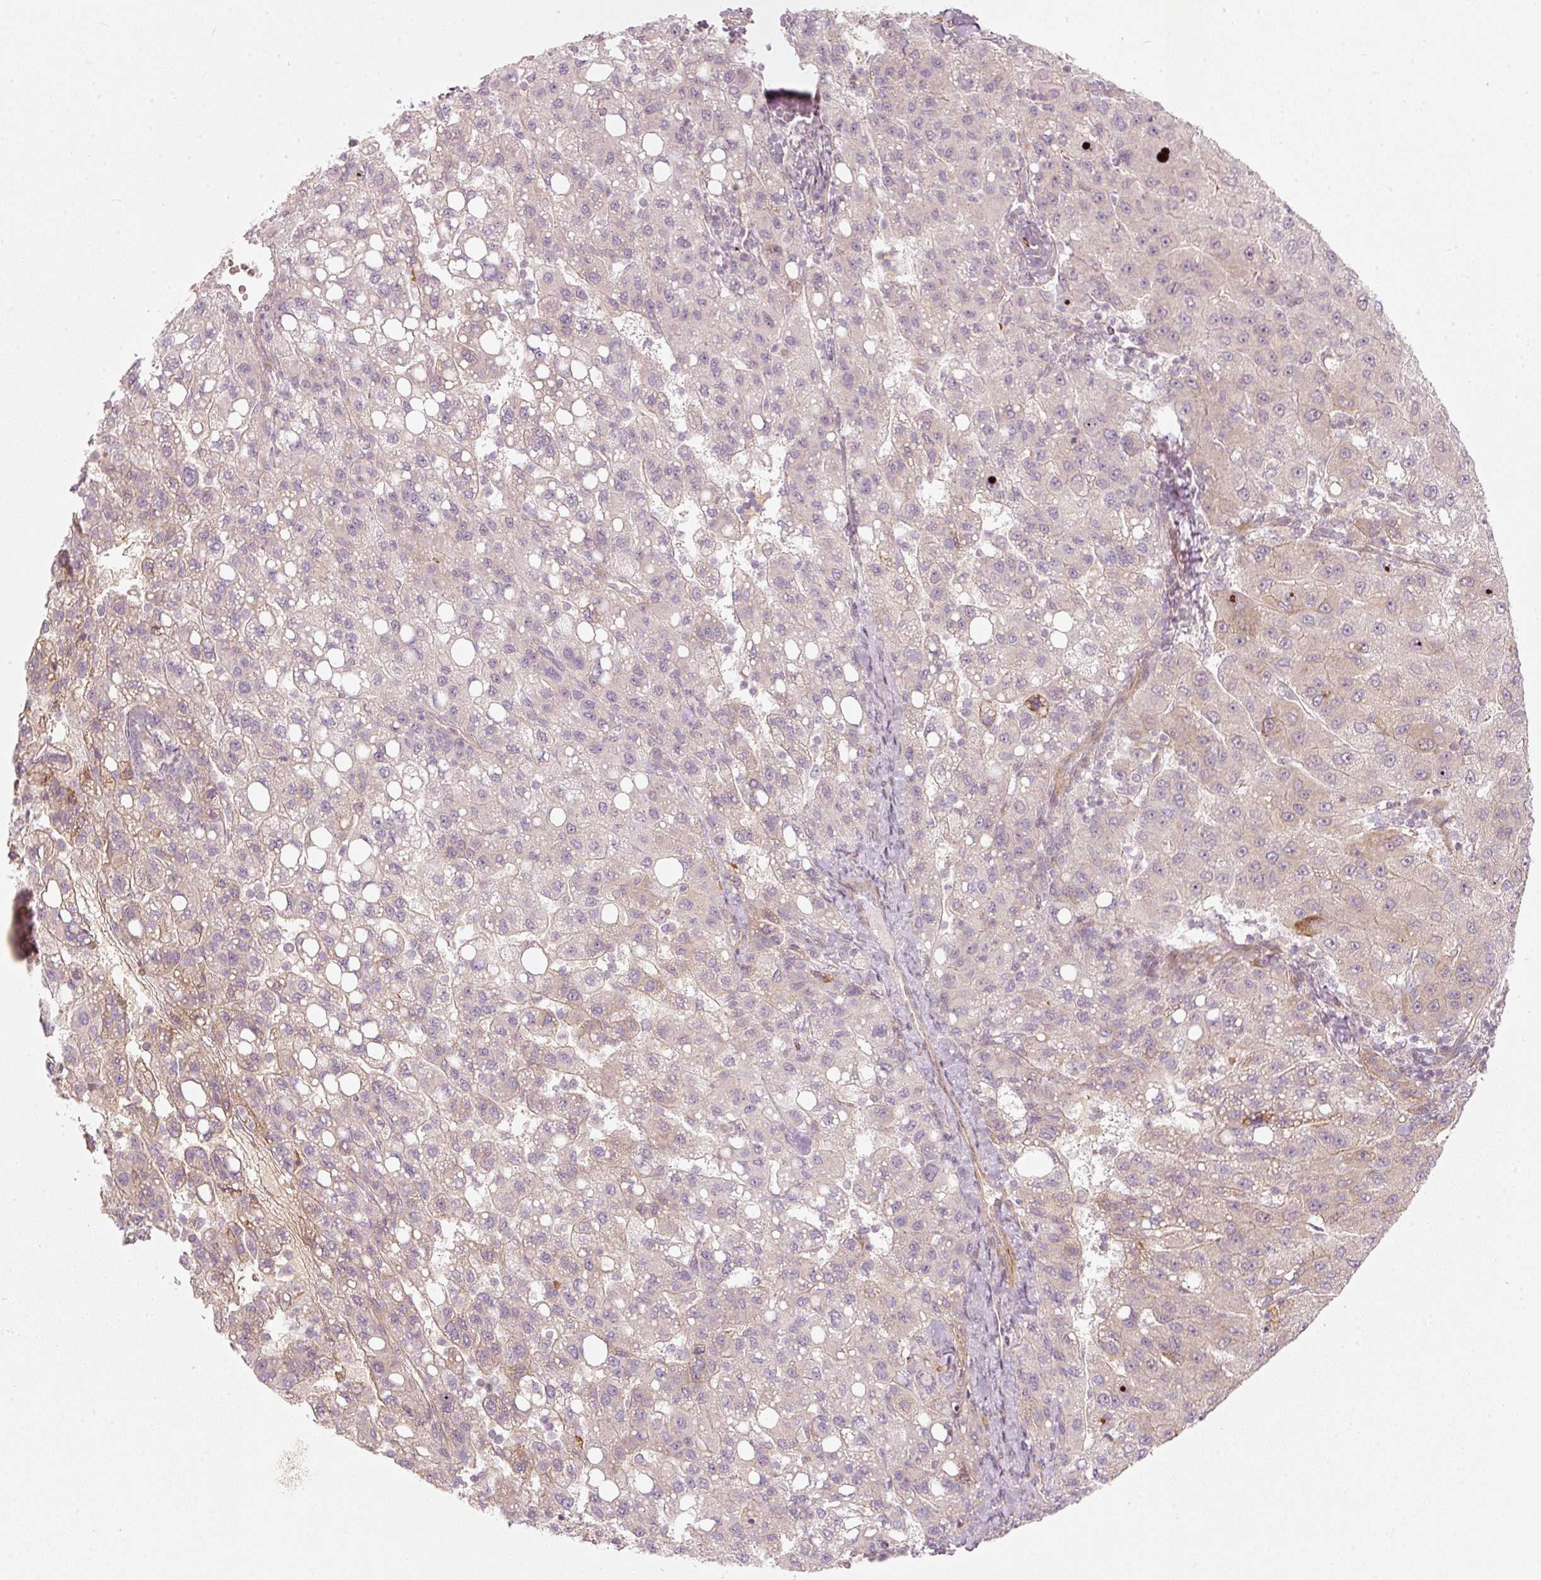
{"staining": {"intensity": "negative", "quantity": "none", "location": "none"}, "tissue": "liver cancer", "cell_type": "Tumor cells", "image_type": "cancer", "snomed": [{"axis": "morphology", "description": "Carcinoma, Hepatocellular, NOS"}, {"axis": "topography", "description": "Liver"}], "caption": "Tumor cells show no significant protein expression in liver hepatocellular carcinoma.", "gene": "KCNQ1", "patient": {"sex": "female", "age": 82}}